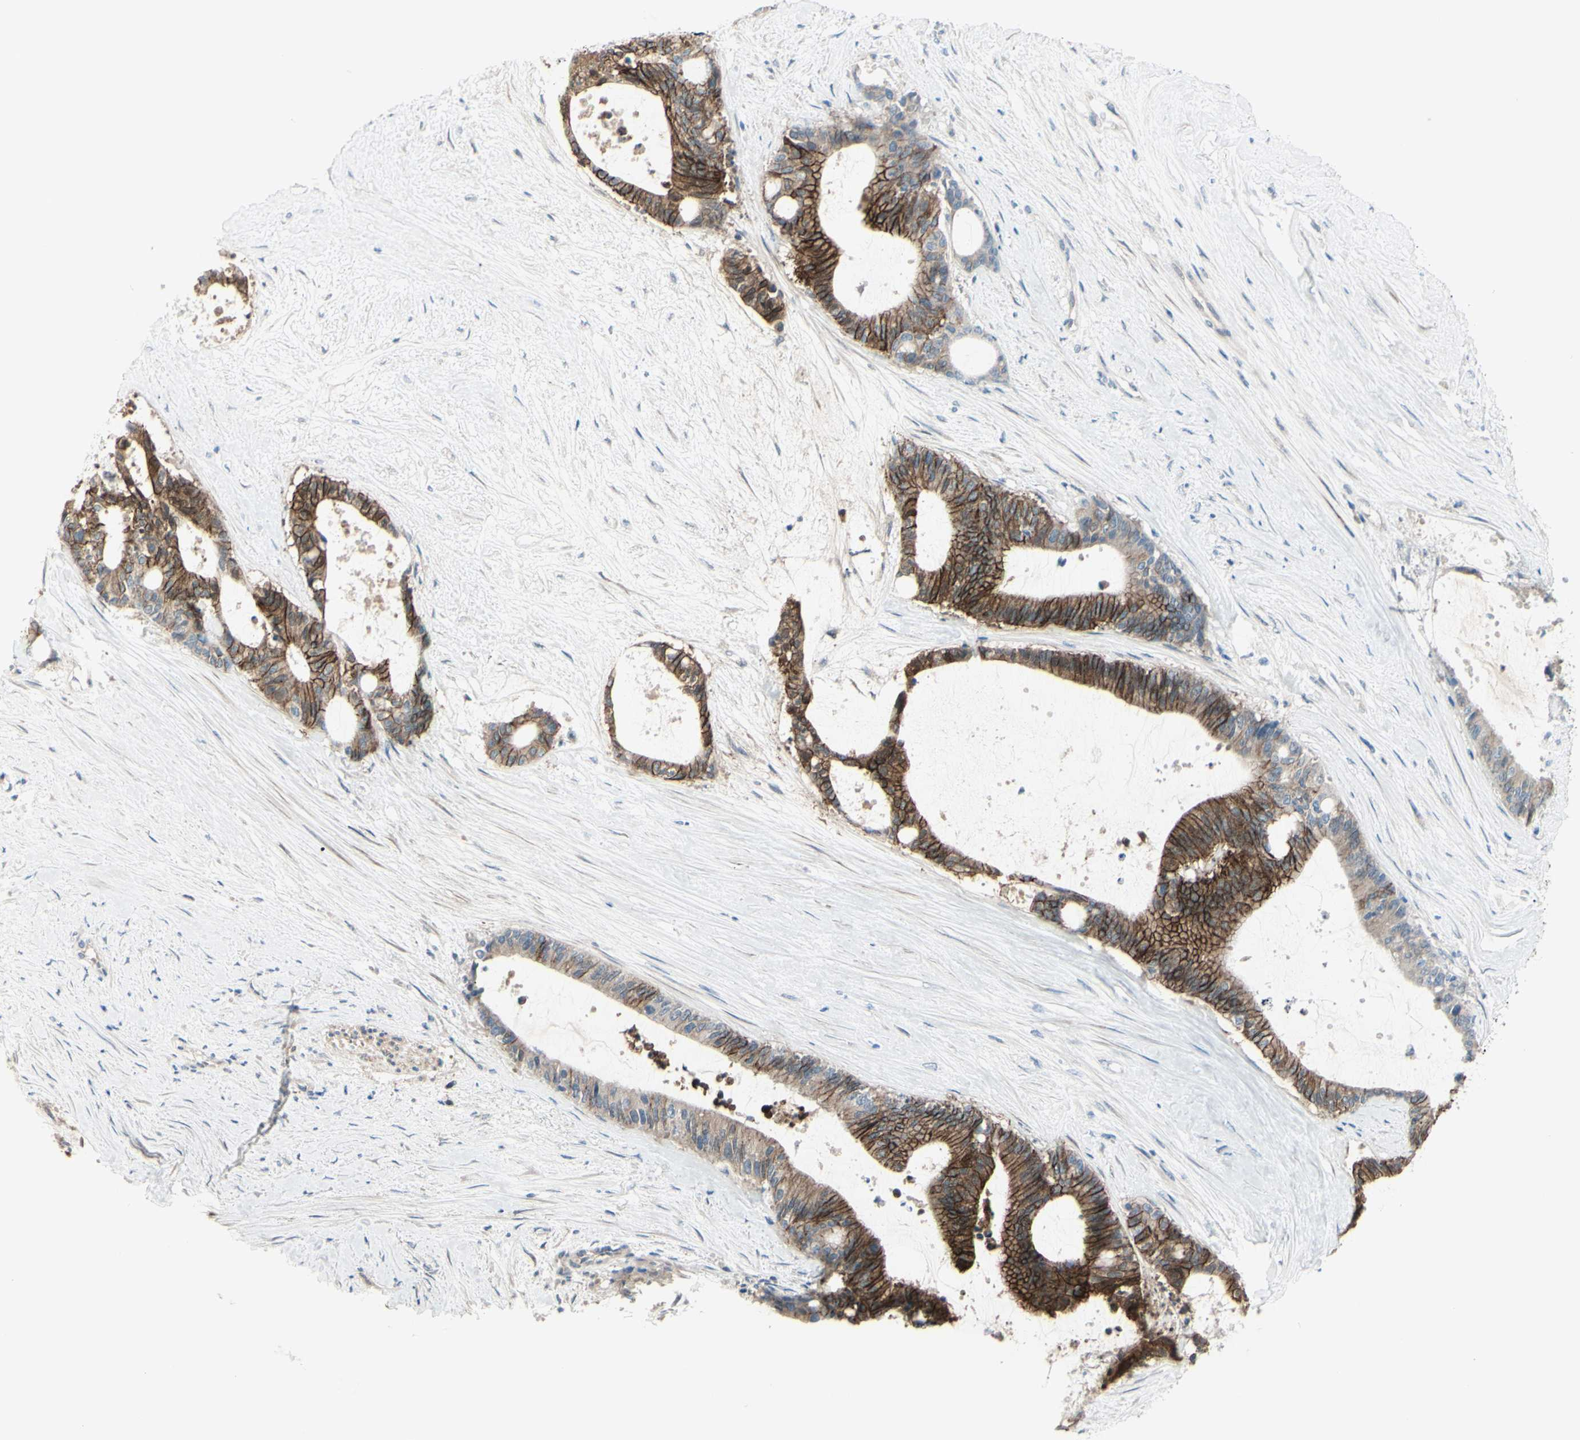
{"staining": {"intensity": "strong", "quantity": ">75%", "location": "cytoplasmic/membranous"}, "tissue": "liver cancer", "cell_type": "Tumor cells", "image_type": "cancer", "snomed": [{"axis": "morphology", "description": "Cholangiocarcinoma"}, {"axis": "topography", "description": "Liver"}], "caption": "The micrograph exhibits immunohistochemical staining of liver cancer. There is strong cytoplasmic/membranous positivity is present in approximately >75% of tumor cells. (DAB = brown stain, brightfield microscopy at high magnification).", "gene": "LRRK1", "patient": {"sex": "female", "age": 73}}